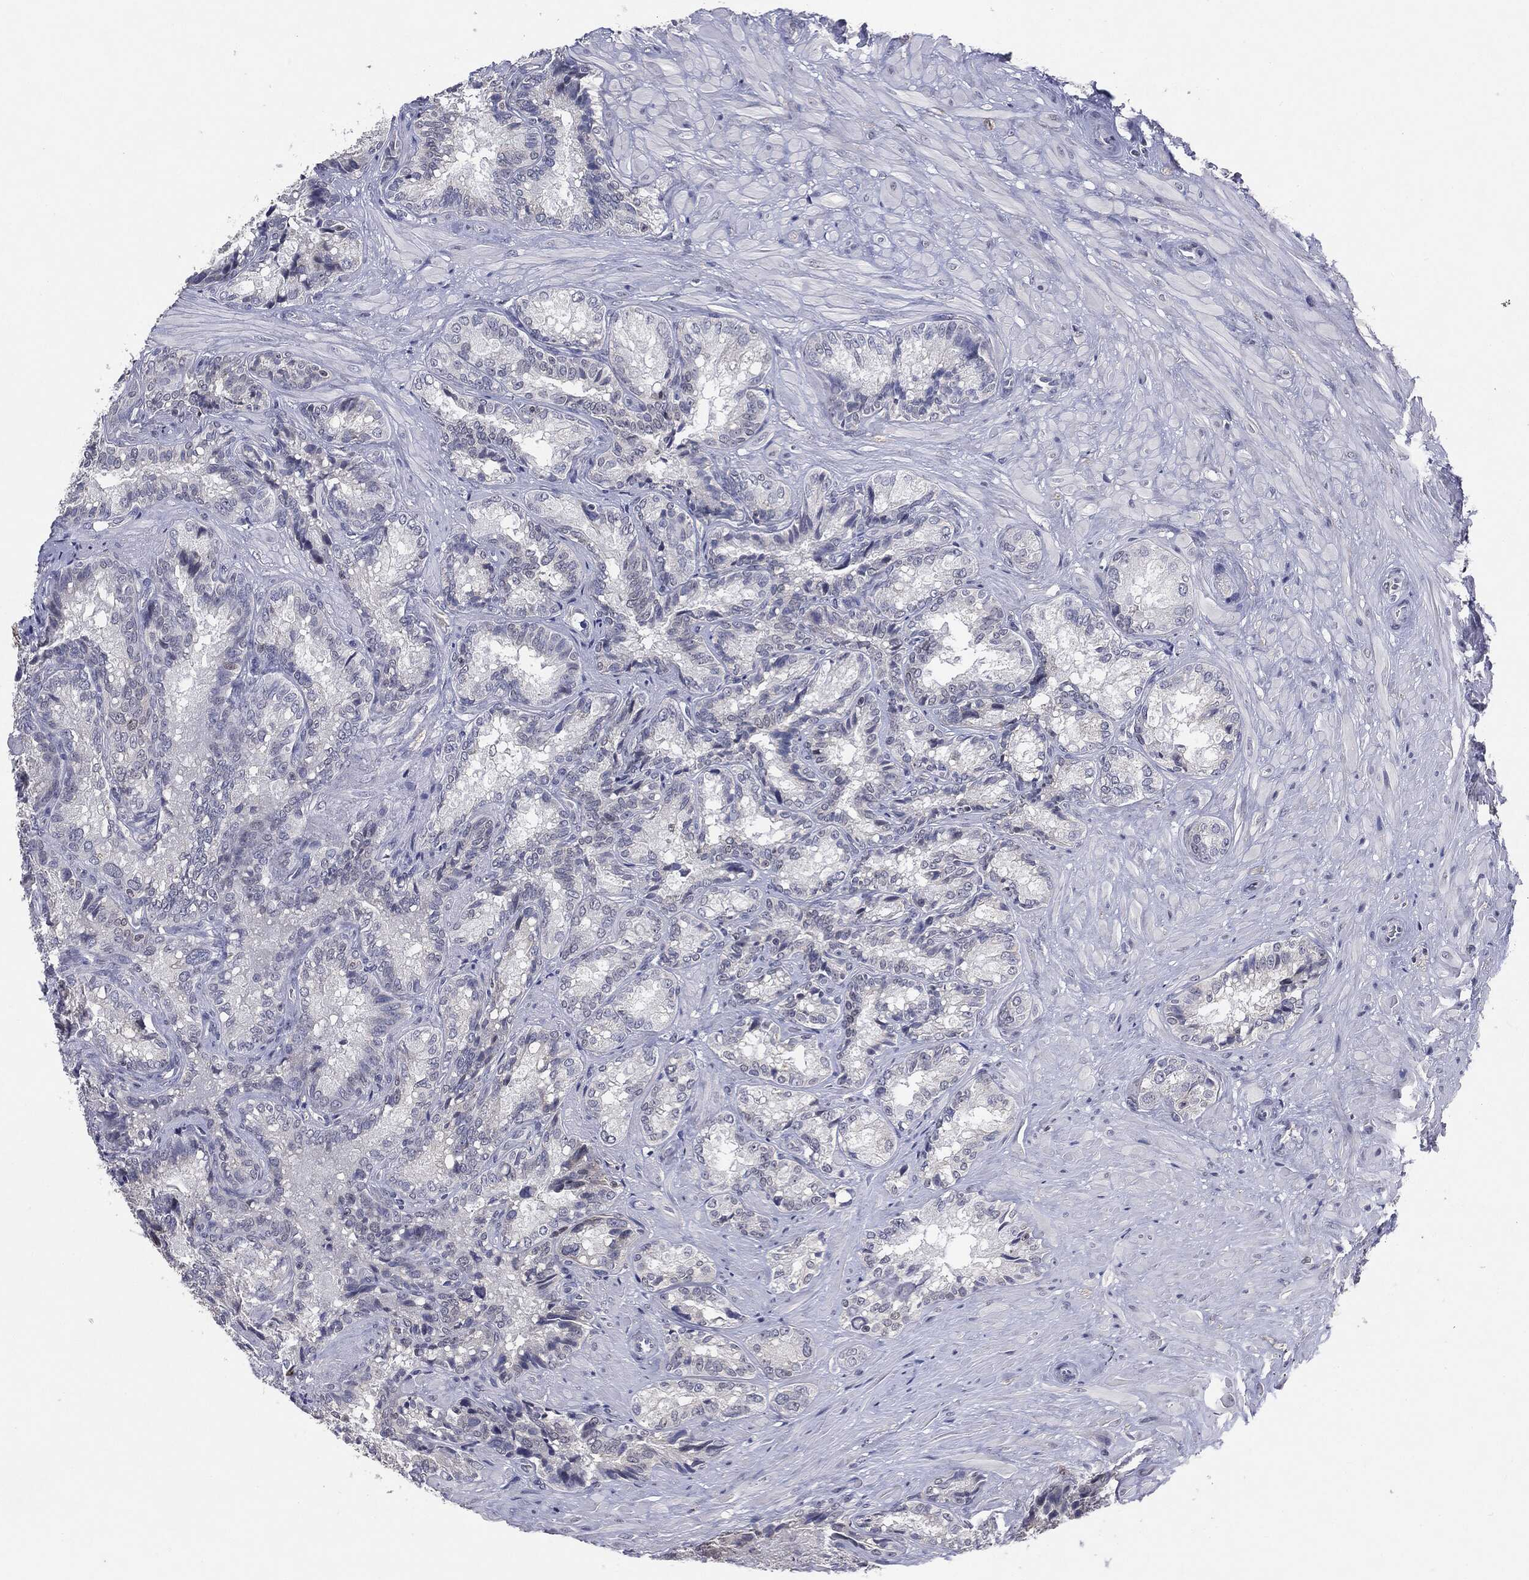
{"staining": {"intensity": "negative", "quantity": "none", "location": "none"}, "tissue": "seminal vesicle", "cell_type": "Glandular cells", "image_type": "normal", "snomed": [{"axis": "morphology", "description": "Normal tissue, NOS"}, {"axis": "topography", "description": "Seminal veicle"}], "caption": "DAB immunohistochemical staining of normal seminal vesicle exhibits no significant positivity in glandular cells.", "gene": "KIF2C", "patient": {"sex": "male", "age": 68}}